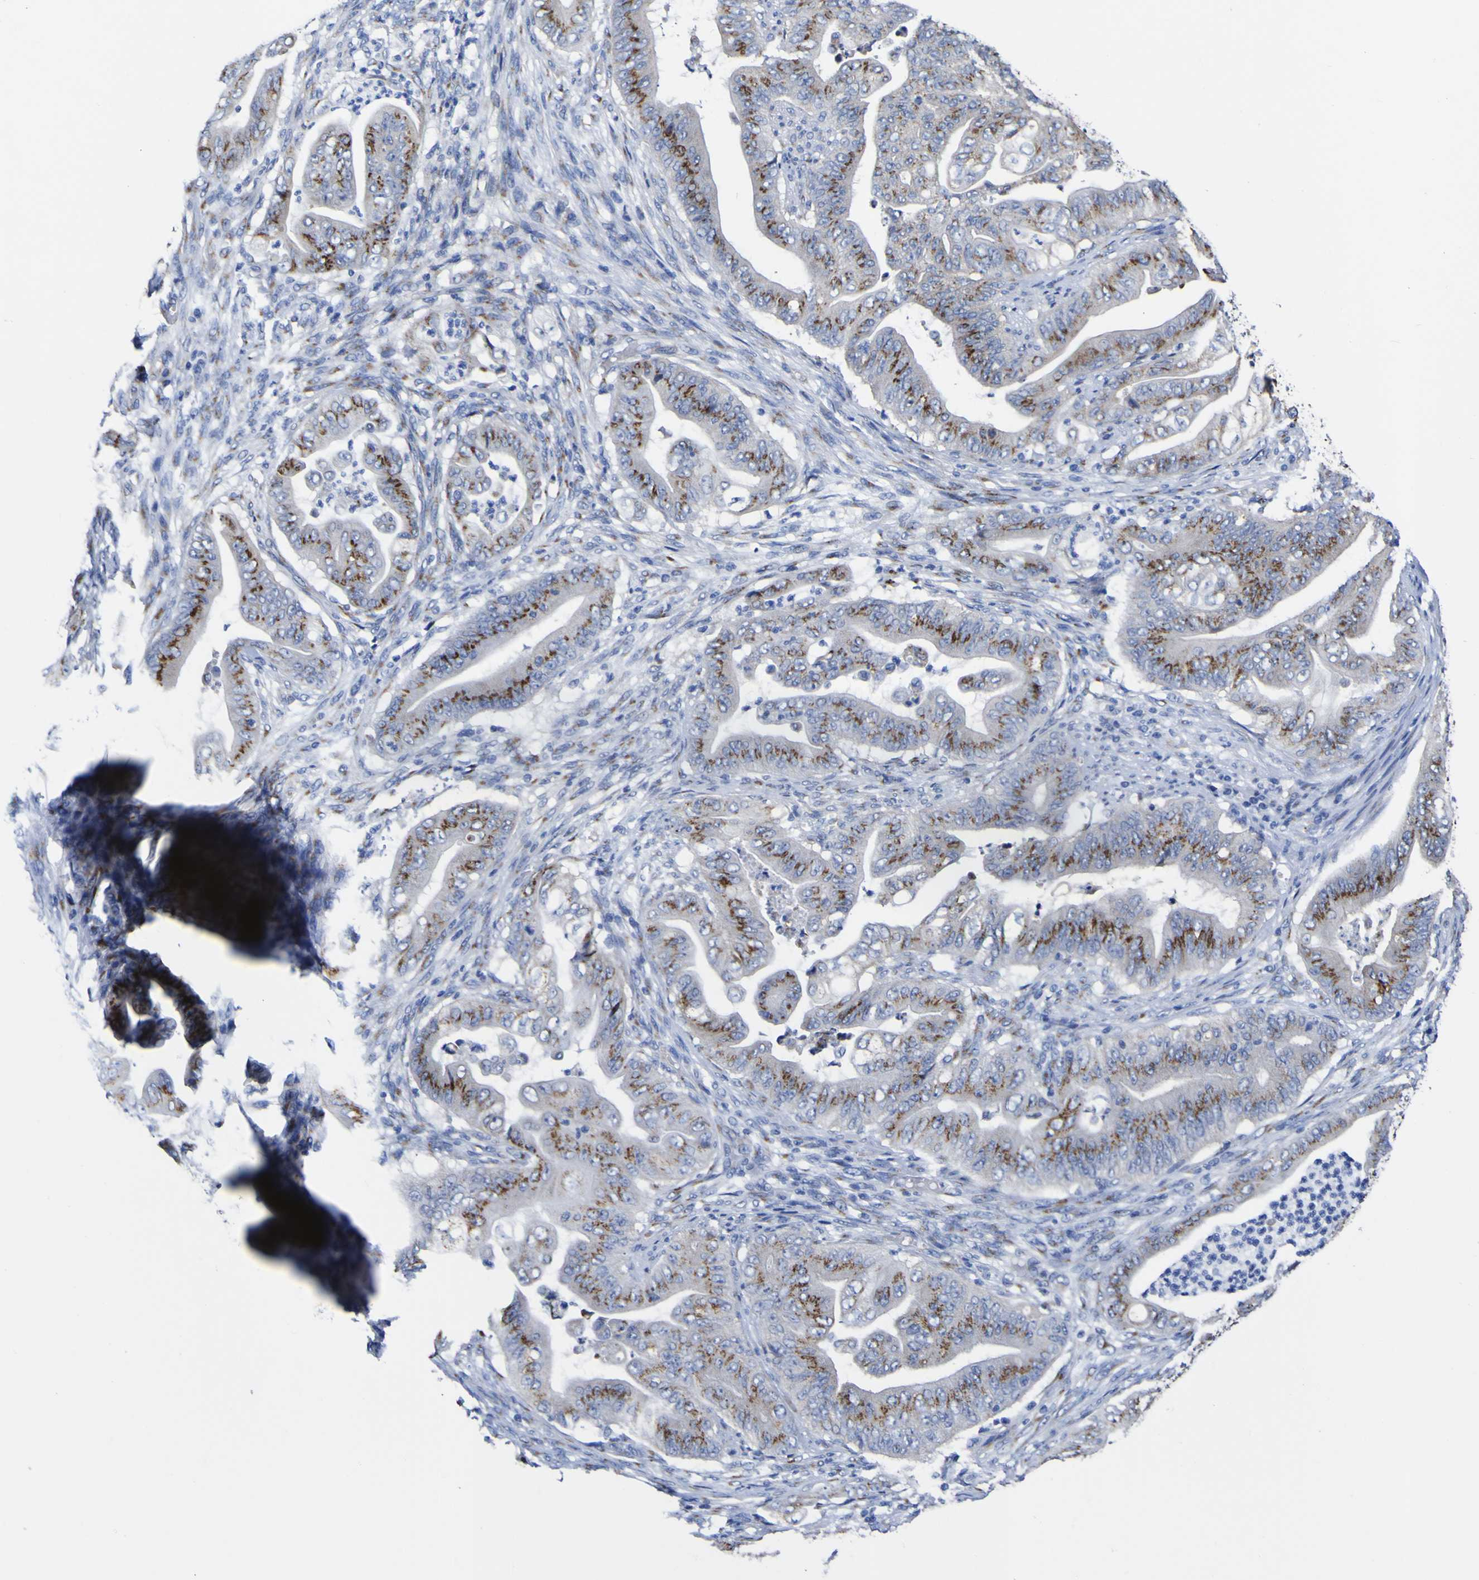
{"staining": {"intensity": "moderate", "quantity": ">75%", "location": "cytoplasmic/membranous"}, "tissue": "stomach cancer", "cell_type": "Tumor cells", "image_type": "cancer", "snomed": [{"axis": "morphology", "description": "Adenocarcinoma, NOS"}, {"axis": "topography", "description": "Stomach"}], "caption": "A medium amount of moderate cytoplasmic/membranous expression is appreciated in about >75% of tumor cells in stomach adenocarcinoma tissue. Ihc stains the protein of interest in brown and the nuclei are stained blue.", "gene": "GOLM1", "patient": {"sex": "female", "age": 73}}